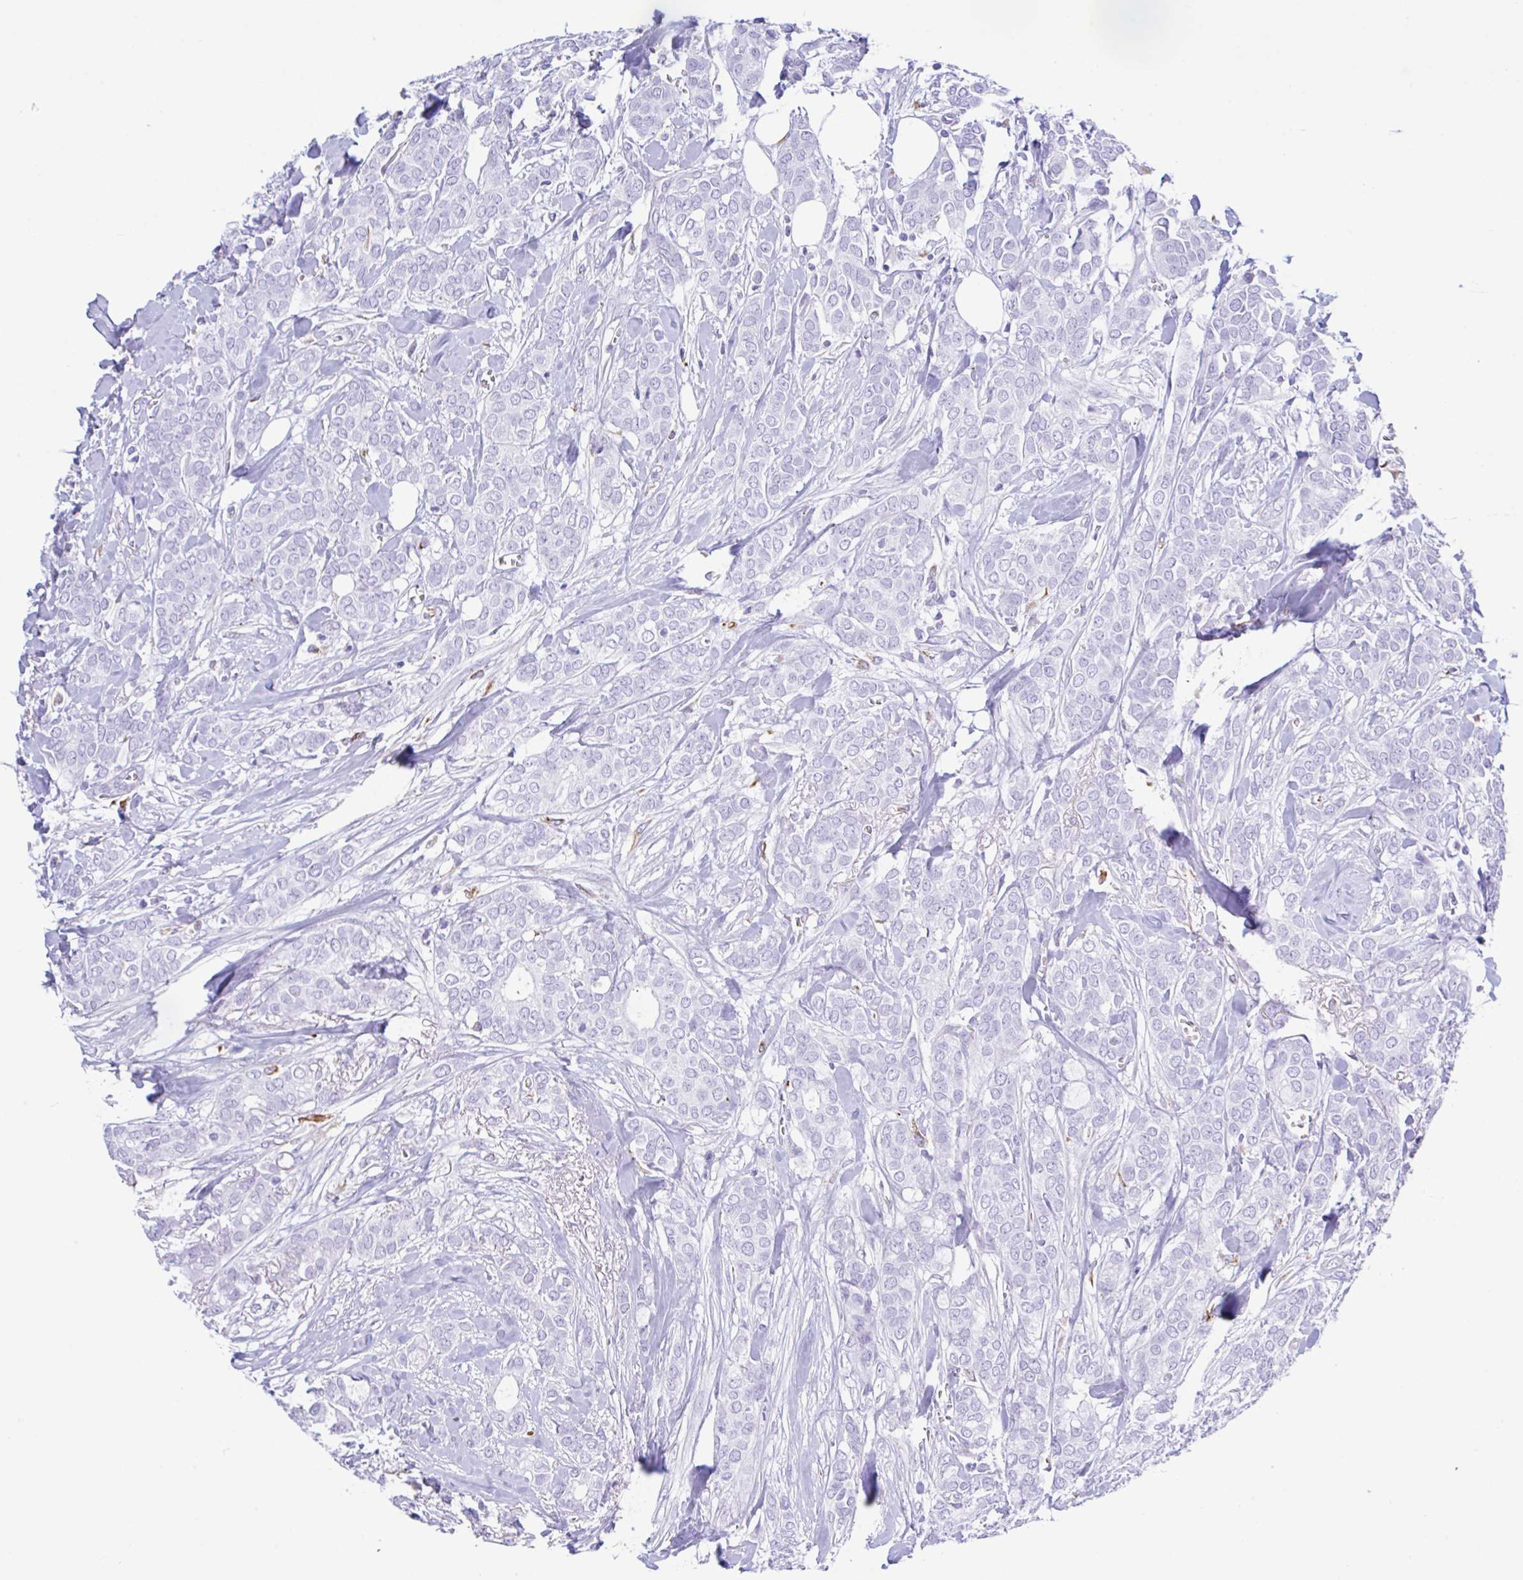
{"staining": {"intensity": "negative", "quantity": "none", "location": "none"}, "tissue": "breast cancer", "cell_type": "Tumor cells", "image_type": "cancer", "snomed": [{"axis": "morphology", "description": "Duct carcinoma"}, {"axis": "topography", "description": "Breast"}], "caption": "Tumor cells are negative for protein expression in human breast cancer (intraductal carcinoma).", "gene": "NDUFAF8", "patient": {"sex": "female", "age": 84}}